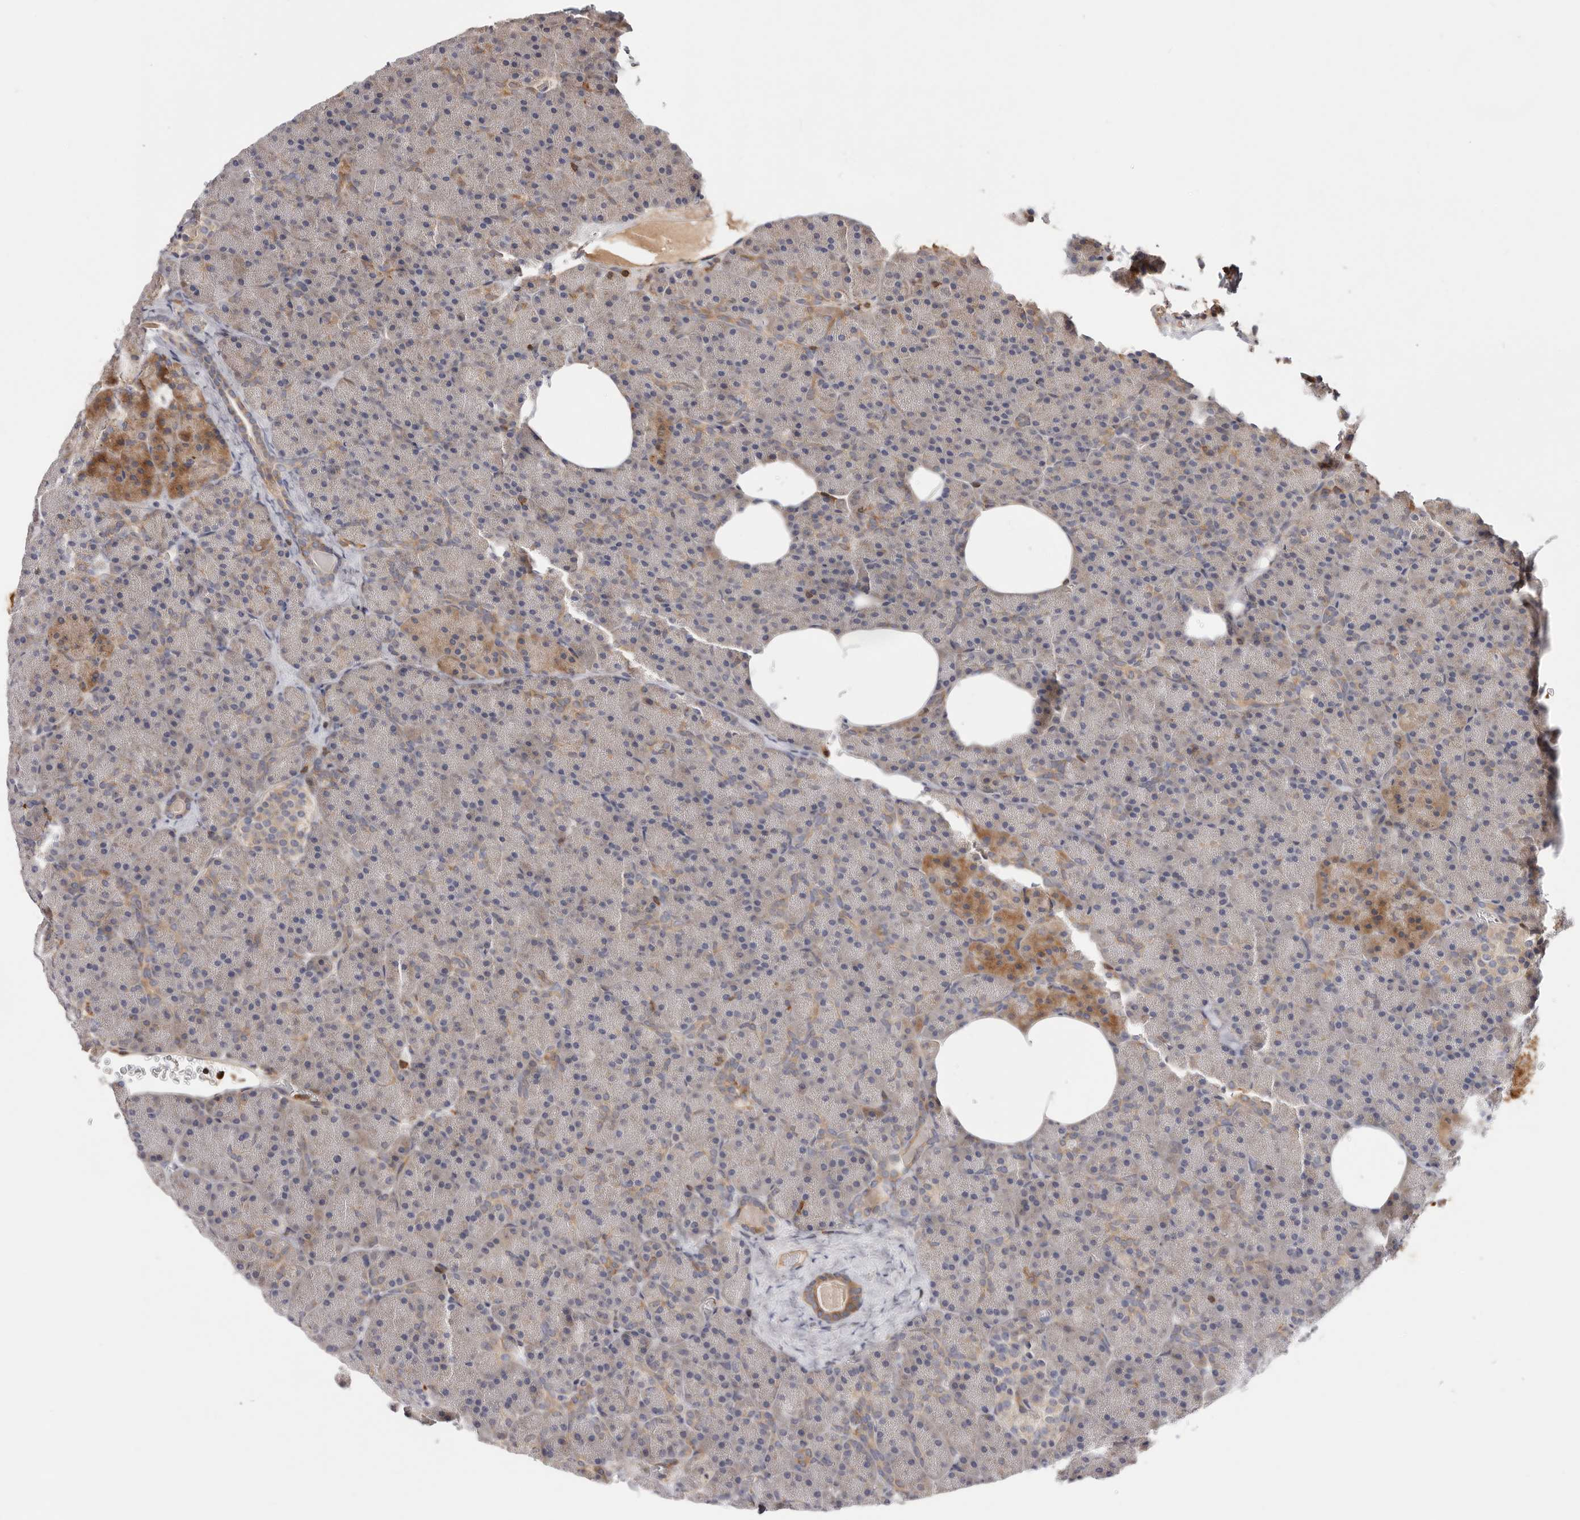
{"staining": {"intensity": "moderate", "quantity": "<25%", "location": "cytoplasmic/membranous"}, "tissue": "pancreas", "cell_type": "Exocrine glandular cells", "image_type": "normal", "snomed": [{"axis": "morphology", "description": "Normal tissue, NOS"}, {"axis": "morphology", "description": "Carcinoid, malignant, NOS"}, {"axis": "topography", "description": "Pancreas"}], "caption": "DAB immunohistochemical staining of benign human pancreas exhibits moderate cytoplasmic/membranous protein expression in about <25% of exocrine glandular cells.", "gene": "RNF213", "patient": {"sex": "female", "age": 35}}